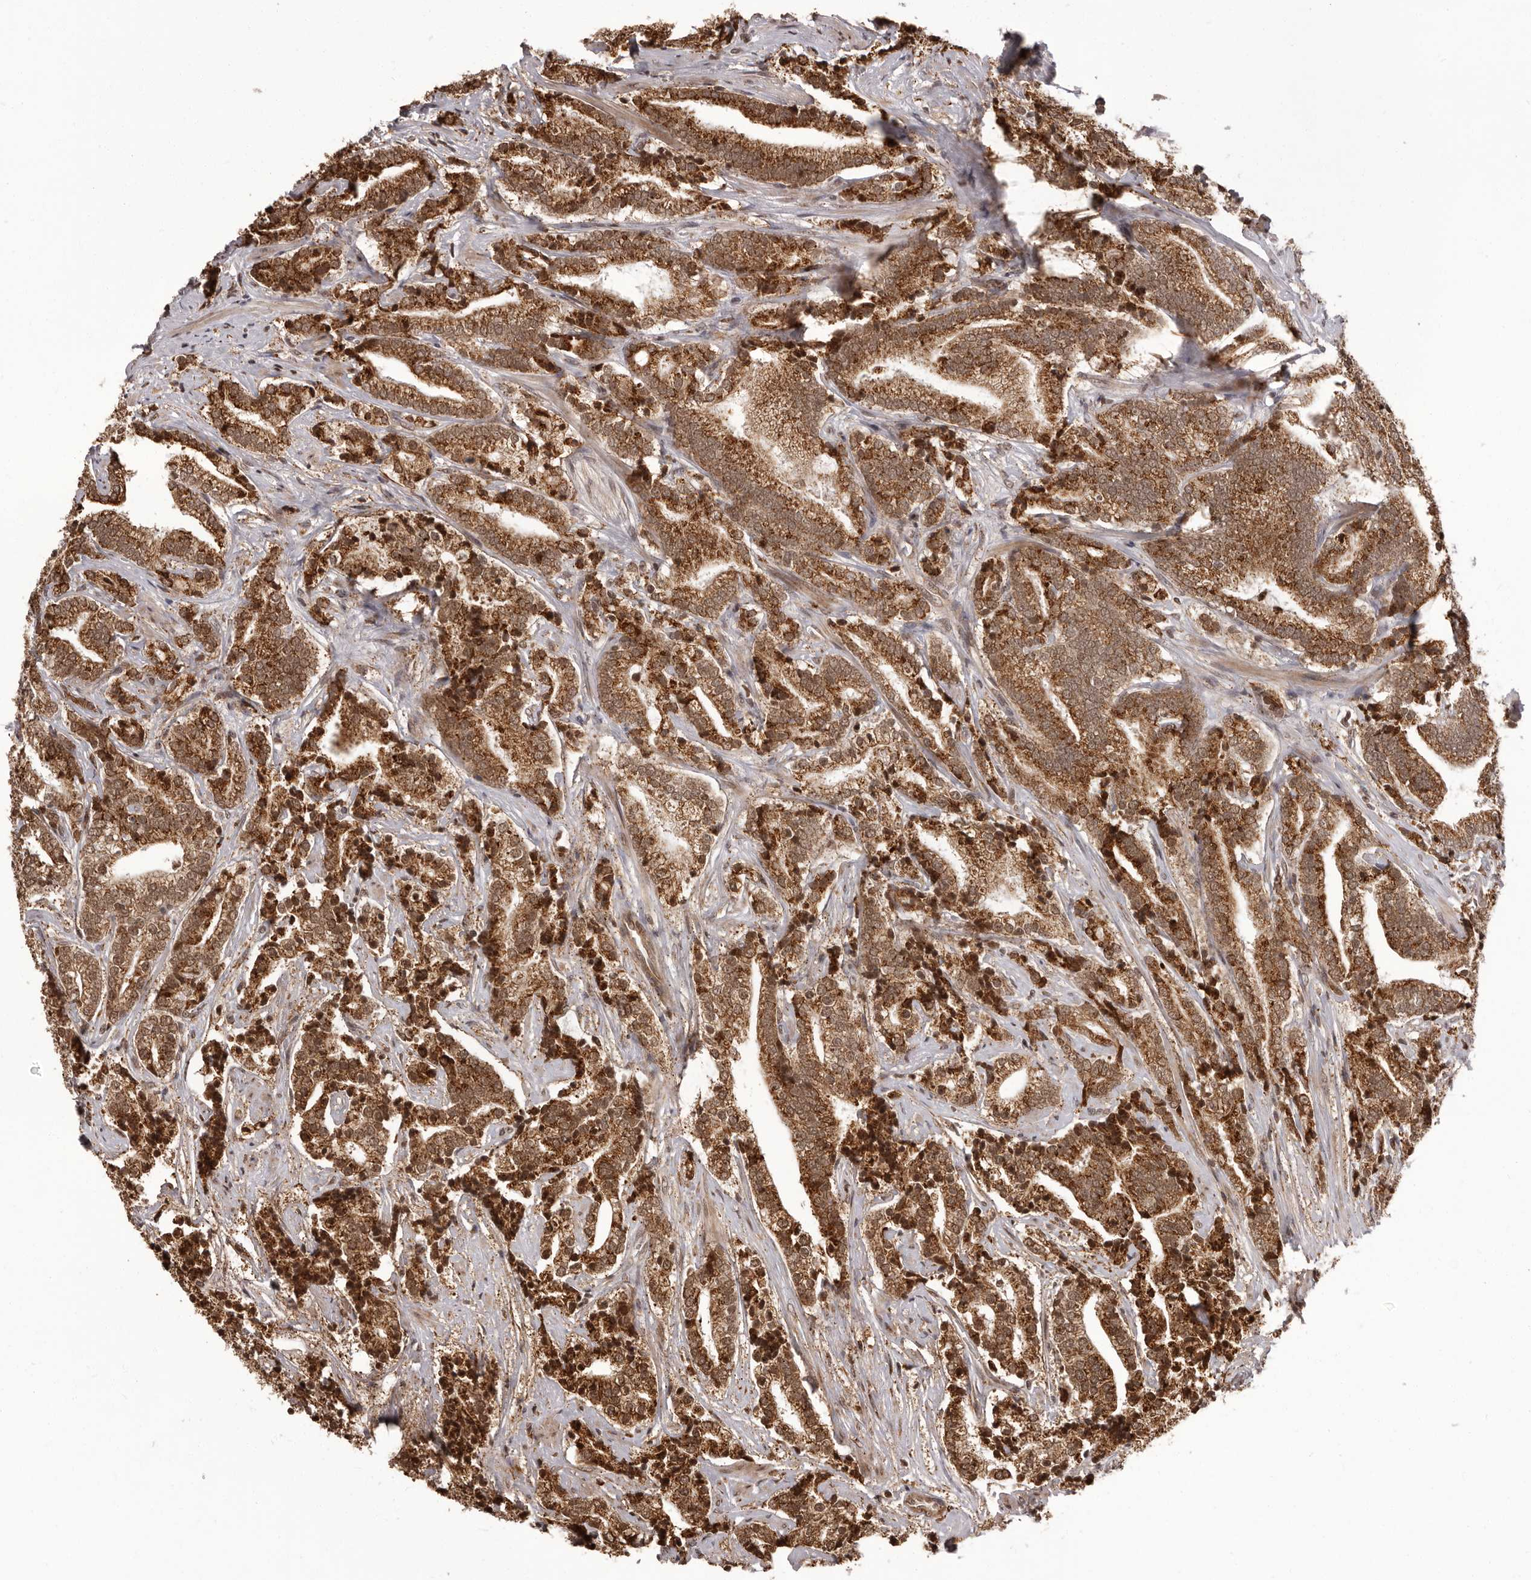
{"staining": {"intensity": "moderate", "quantity": ">75%", "location": "cytoplasmic/membranous,nuclear"}, "tissue": "prostate cancer", "cell_type": "Tumor cells", "image_type": "cancer", "snomed": [{"axis": "morphology", "description": "Adenocarcinoma, High grade"}, {"axis": "topography", "description": "Prostate"}], "caption": "IHC image of neoplastic tissue: human prostate cancer stained using immunohistochemistry (IHC) reveals medium levels of moderate protein expression localized specifically in the cytoplasmic/membranous and nuclear of tumor cells, appearing as a cytoplasmic/membranous and nuclear brown color.", "gene": "IL32", "patient": {"sex": "male", "age": 57}}